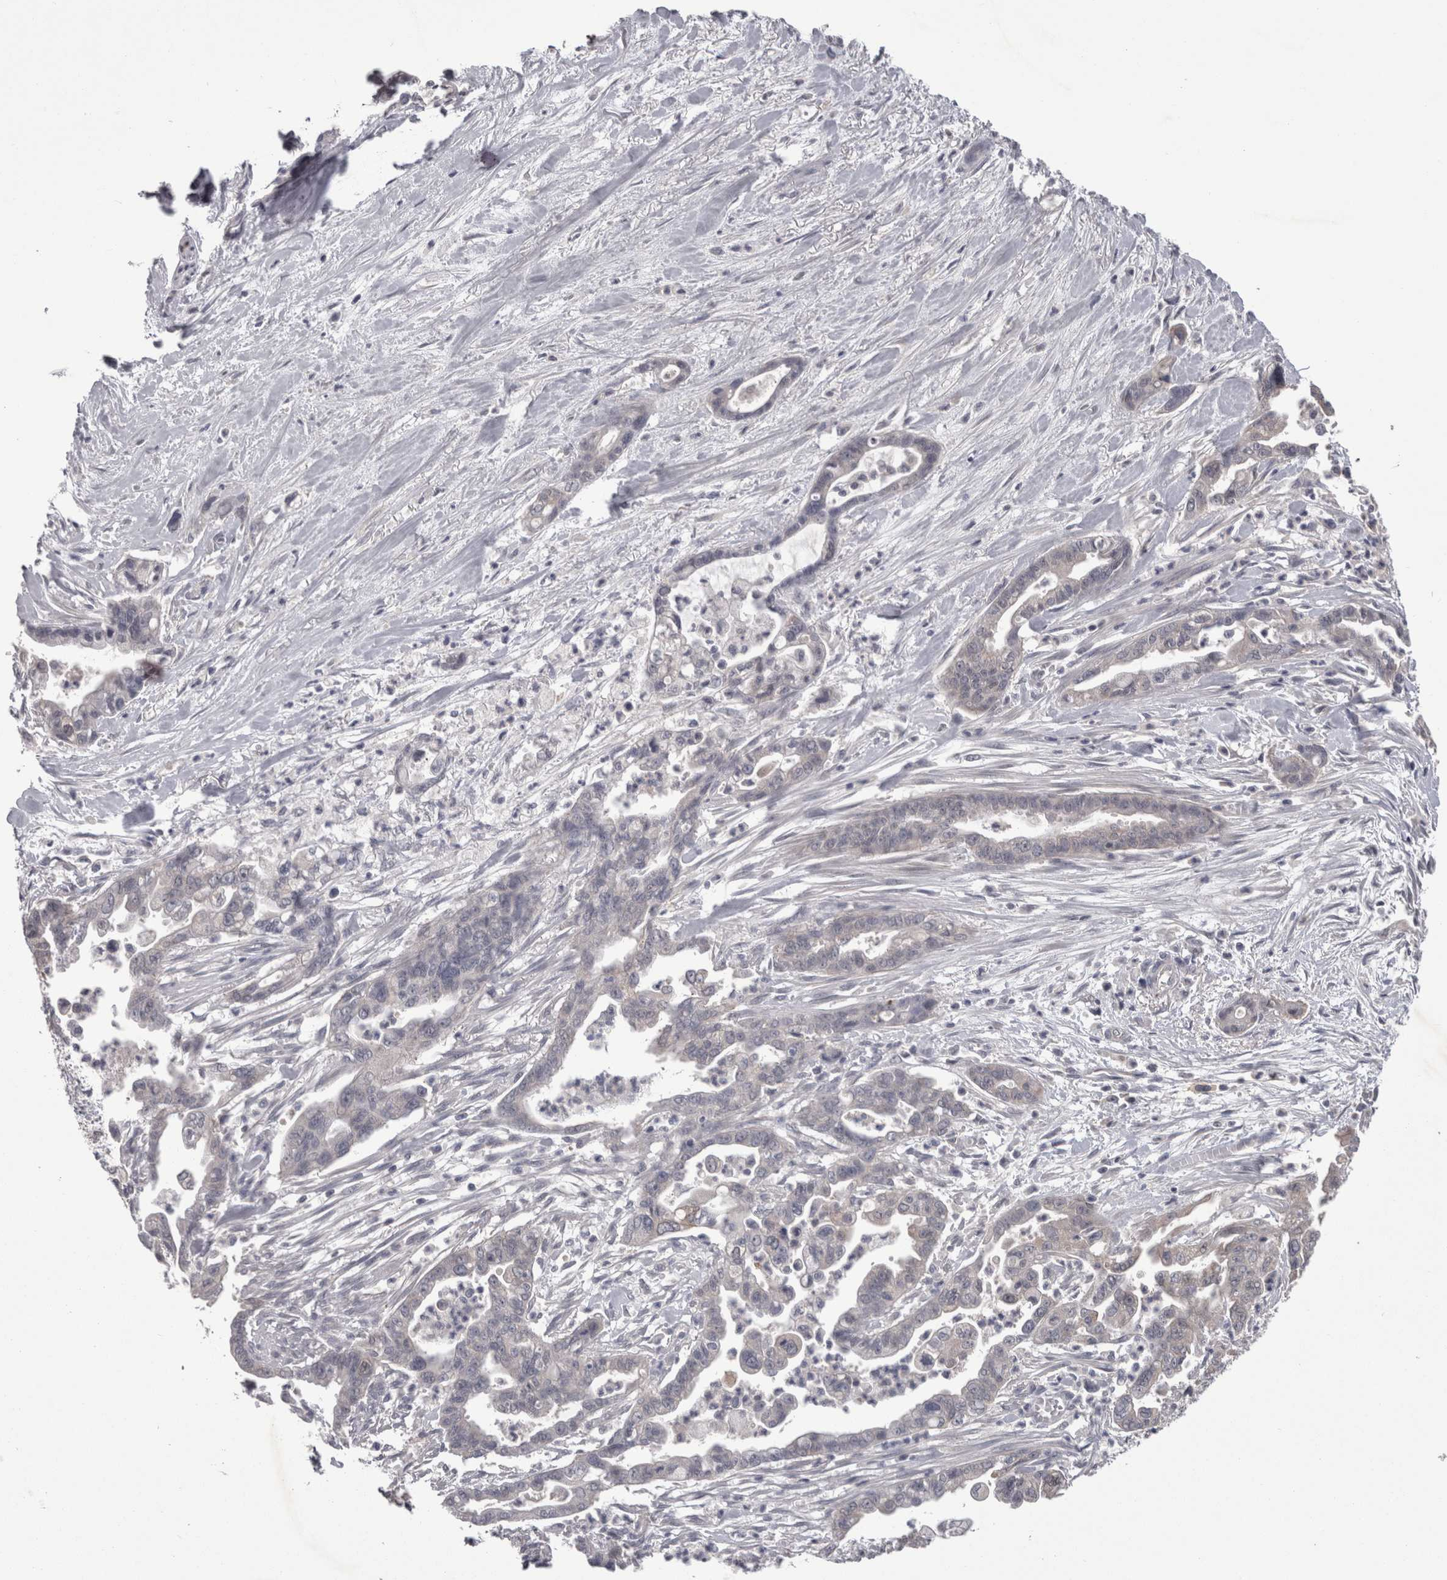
{"staining": {"intensity": "negative", "quantity": "none", "location": "none"}, "tissue": "pancreatic cancer", "cell_type": "Tumor cells", "image_type": "cancer", "snomed": [{"axis": "morphology", "description": "Adenocarcinoma, NOS"}, {"axis": "topography", "description": "Pancreas"}], "caption": "Immunohistochemistry image of pancreatic cancer stained for a protein (brown), which displays no expression in tumor cells.", "gene": "PON3", "patient": {"sex": "male", "age": 70}}